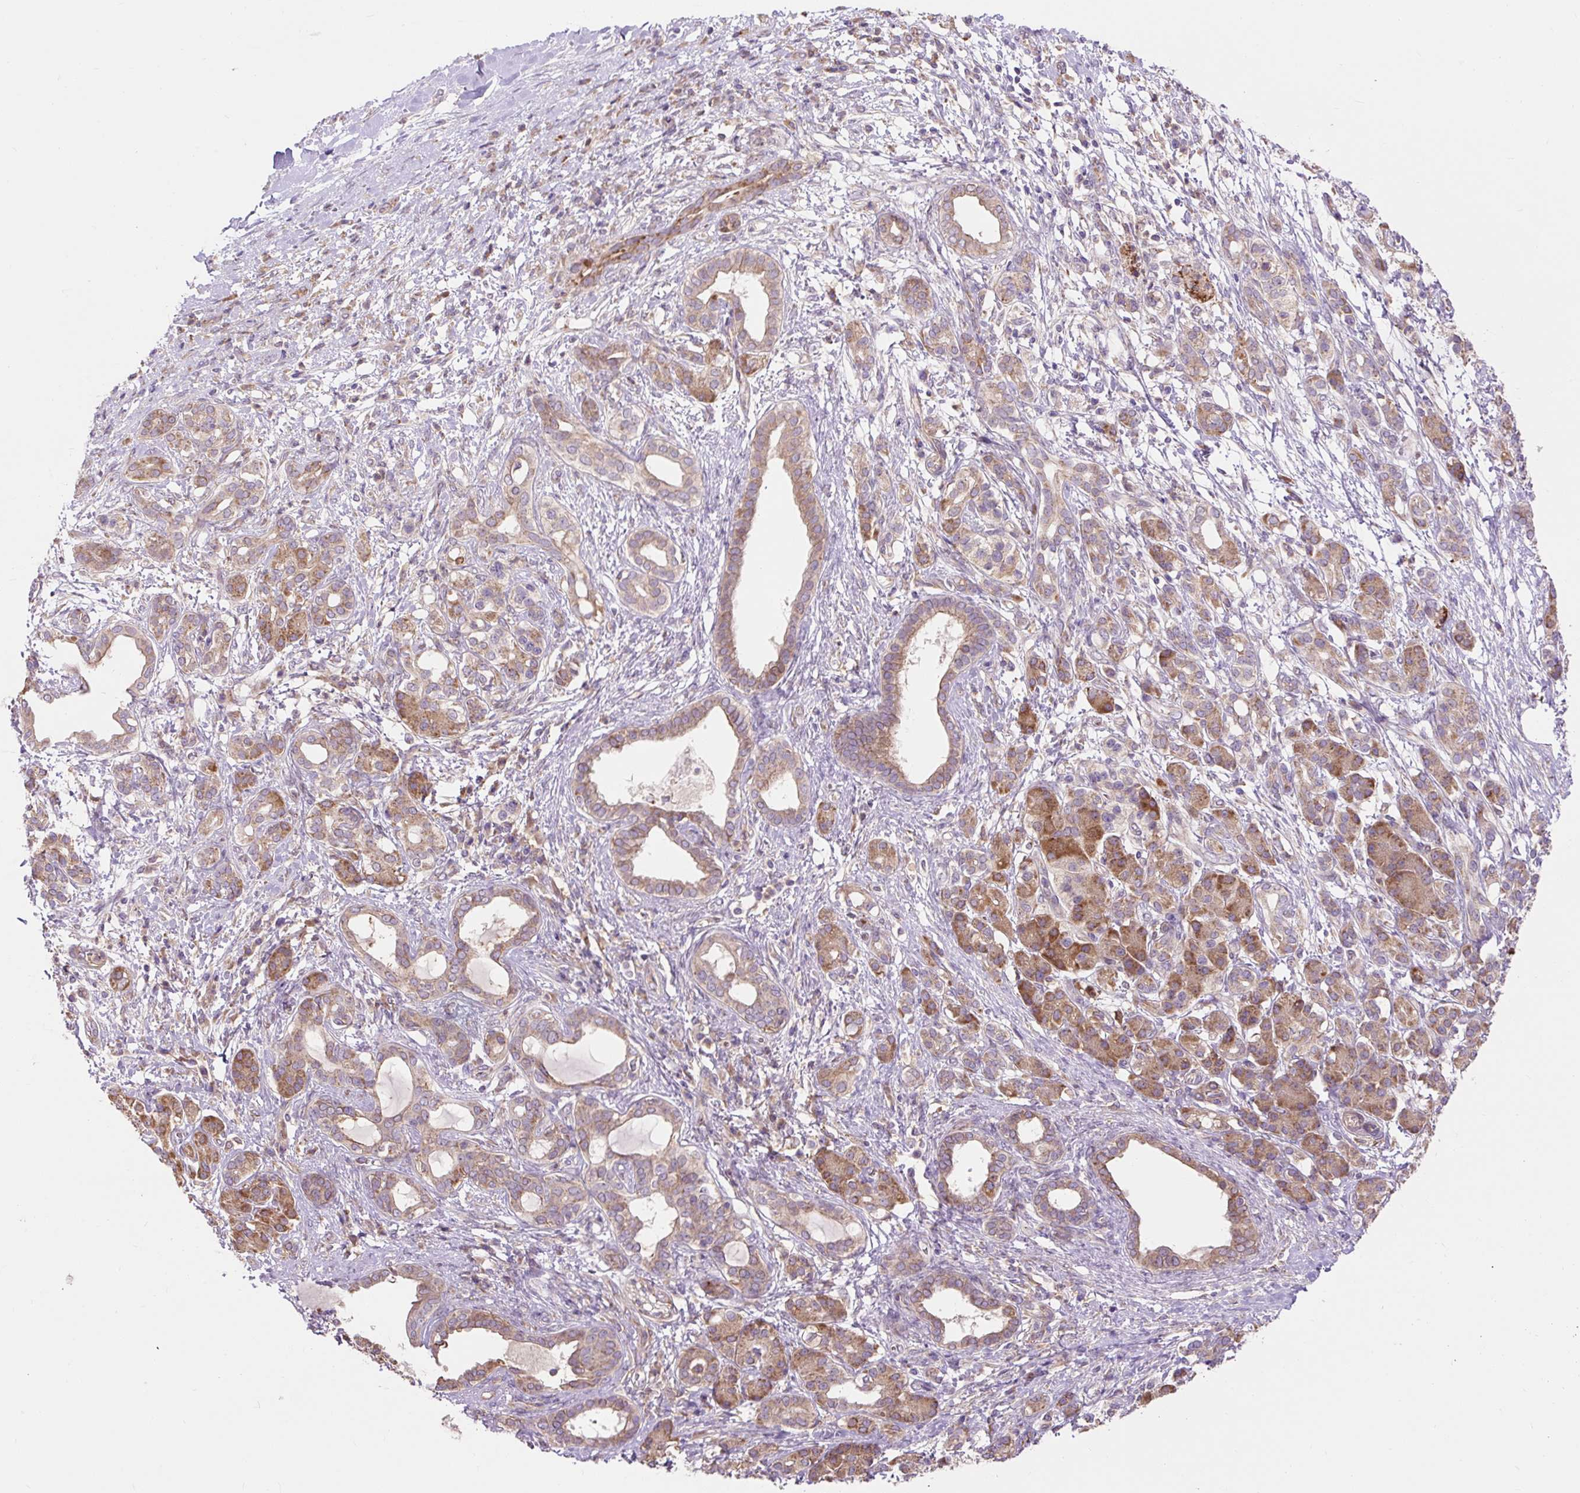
{"staining": {"intensity": "weak", "quantity": ">75%", "location": "cytoplasmic/membranous"}, "tissue": "pancreatic cancer", "cell_type": "Tumor cells", "image_type": "cancer", "snomed": [{"axis": "morphology", "description": "Adenocarcinoma, NOS"}, {"axis": "topography", "description": "Pancreas"}], "caption": "This image displays pancreatic cancer (adenocarcinoma) stained with IHC to label a protein in brown. The cytoplasmic/membranous of tumor cells show weak positivity for the protein. Nuclei are counter-stained blue.", "gene": "TRIAP1", "patient": {"sex": "female", "age": 55}}